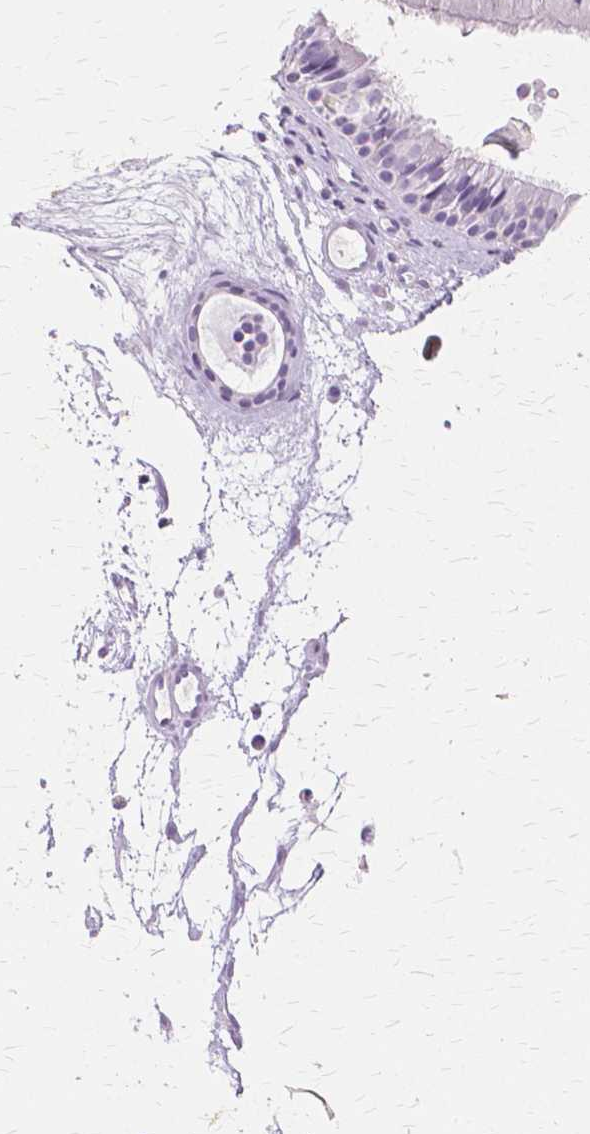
{"staining": {"intensity": "negative", "quantity": "none", "location": "none"}, "tissue": "nasopharynx", "cell_type": "Respiratory epithelial cells", "image_type": "normal", "snomed": [{"axis": "morphology", "description": "Normal tissue, NOS"}, {"axis": "topography", "description": "Nasopharynx"}], "caption": "Respiratory epithelial cells show no significant staining in normal nasopharynx.", "gene": "TGM1", "patient": {"sex": "female", "age": 52}}